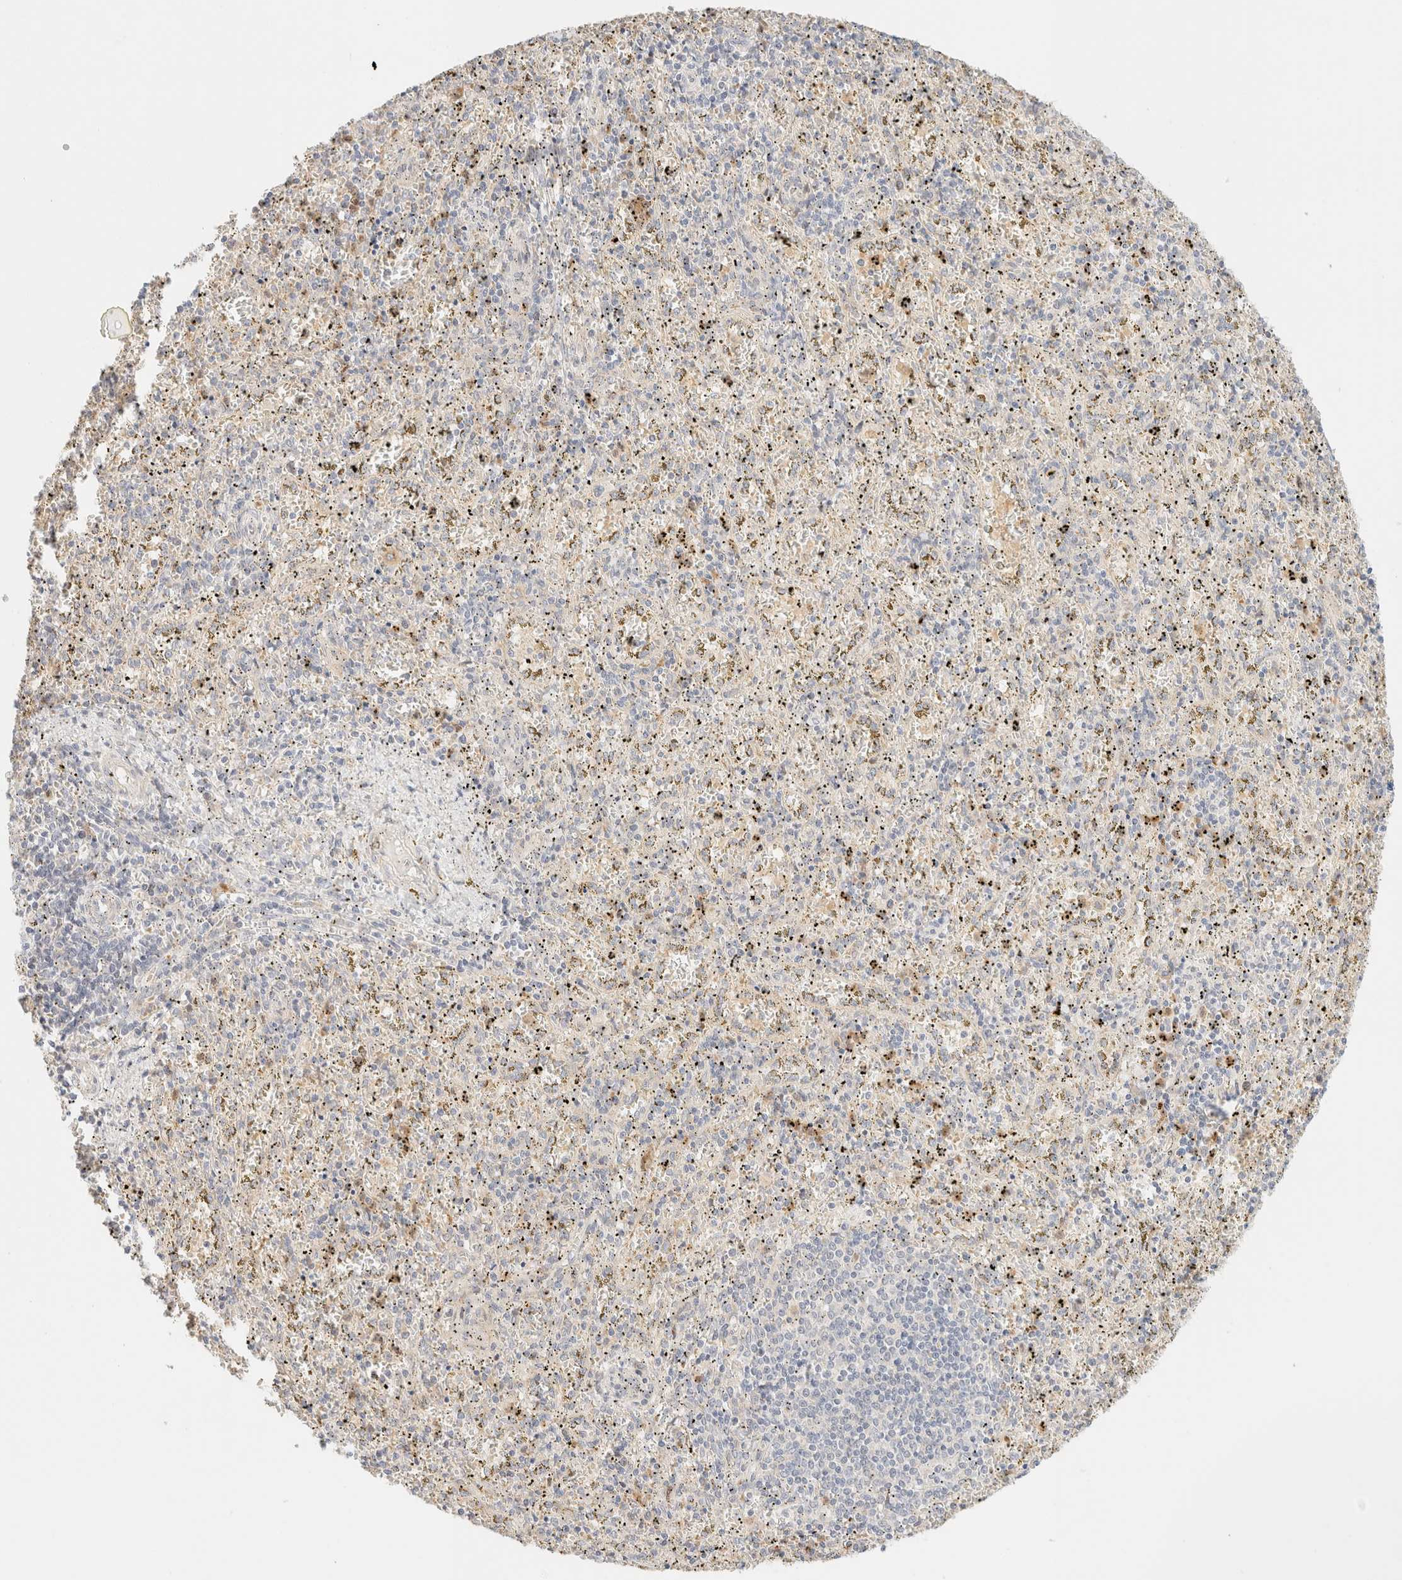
{"staining": {"intensity": "weak", "quantity": "25%-75%", "location": "nuclear"}, "tissue": "spleen", "cell_type": "Cells in red pulp", "image_type": "normal", "snomed": [{"axis": "morphology", "description": "Normal tissue, NOS"}, {"axis": "topography", "description": "Spleen"}], "caption": "Immunohistochemical staining of unremarkable human spleen shows 25%-75% levels of weak nuclear protein expression in about 25%-75% of cells in red pulp. Nuclei are stained in blue.", "gene": "SGSM2", "patient": {"sex": "male", "age": 11}}